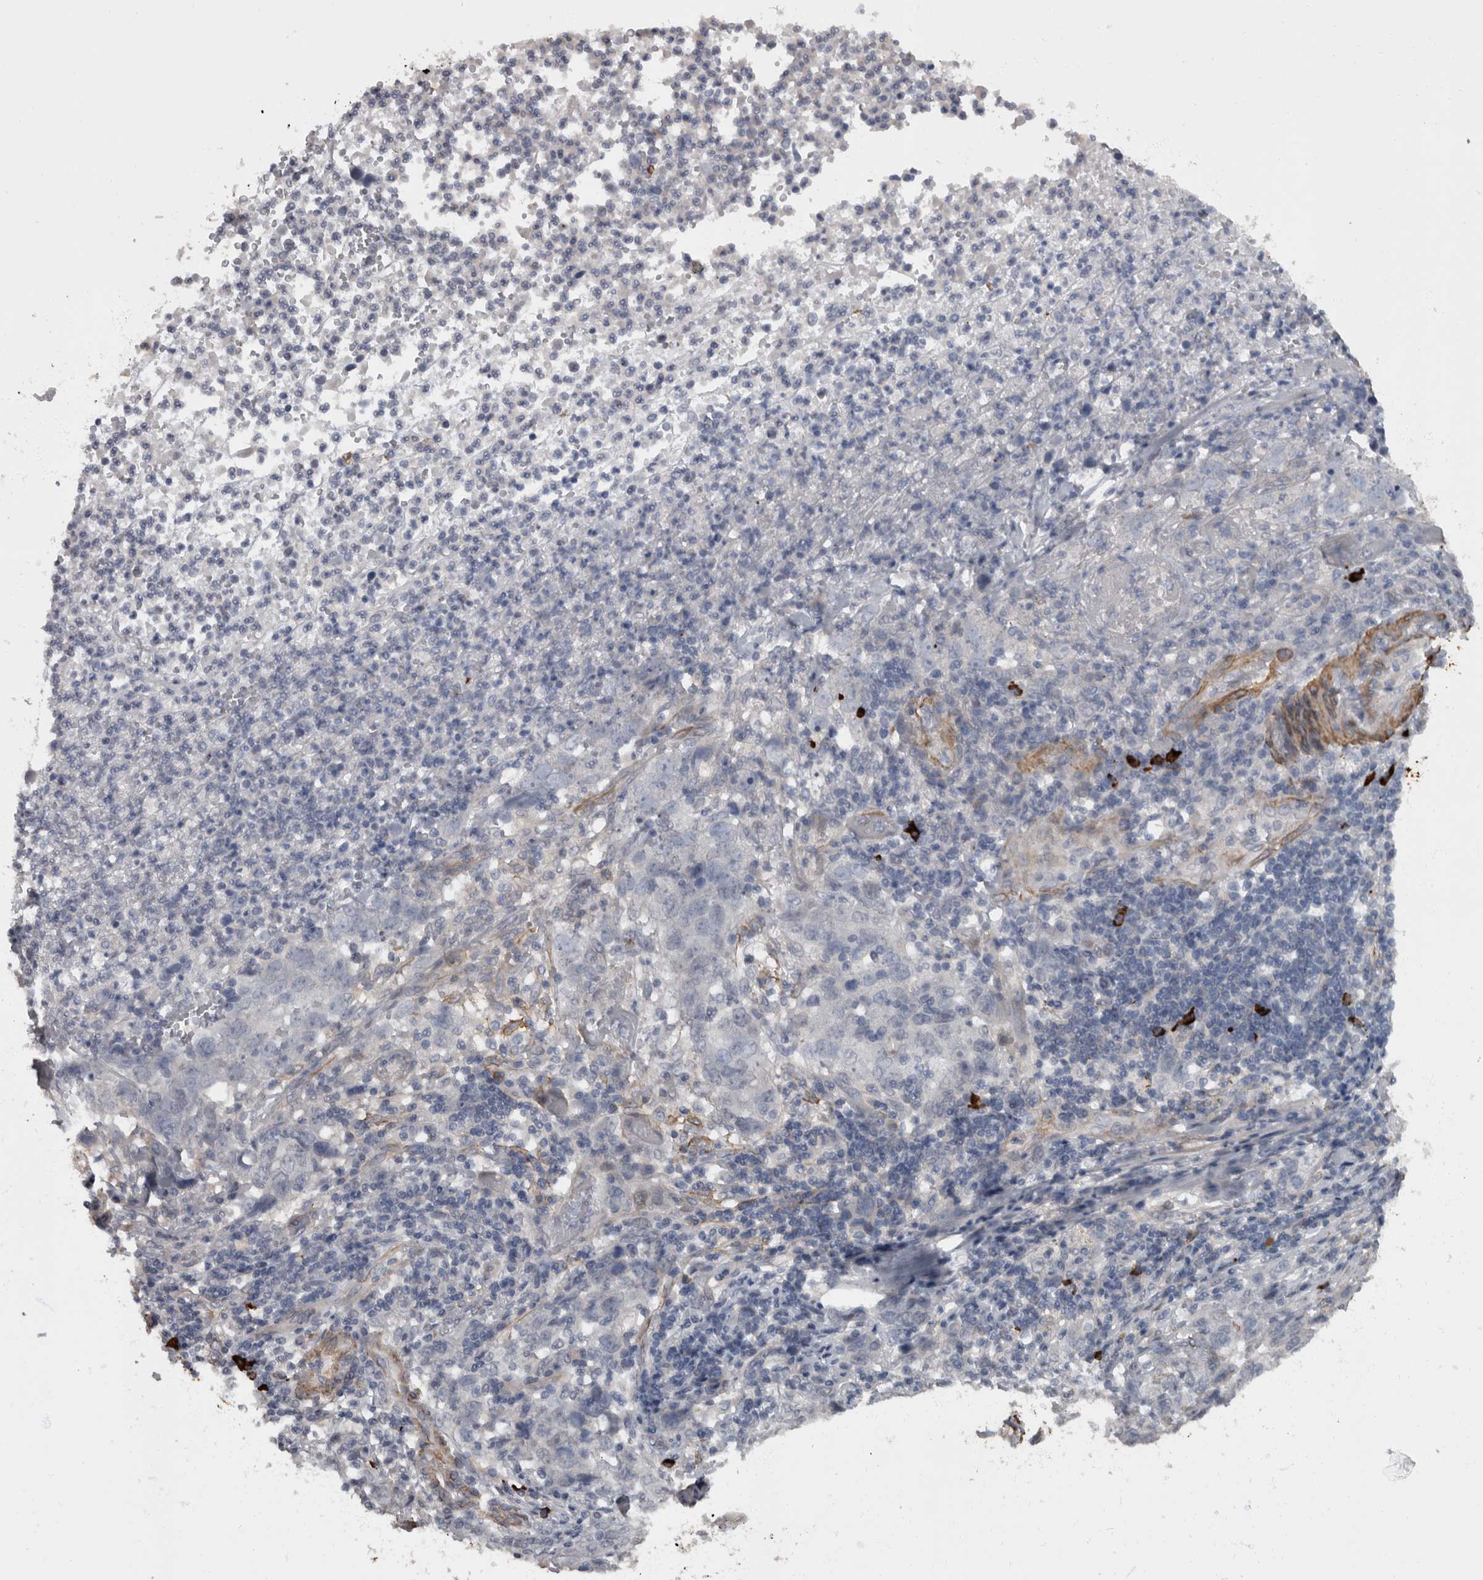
{"staining": {"intensity": "negative", "quantity": "none", "location": "none"}, "tissue": "stomach cancer", "cell_type": "Tumor cells", "image_type": "cancer", "snomed": [{"axis": "morphology", "description": "Adenocarcinoma, NOS"}, {"axis": "topography", "description": "Stomach"}], "caption": "DAB immunohistochemical staining of human stomach cancer shows no significant positivity in tumor cells.", "gene": "MASTL", "patient": {"sex": "male", "age": 48}}